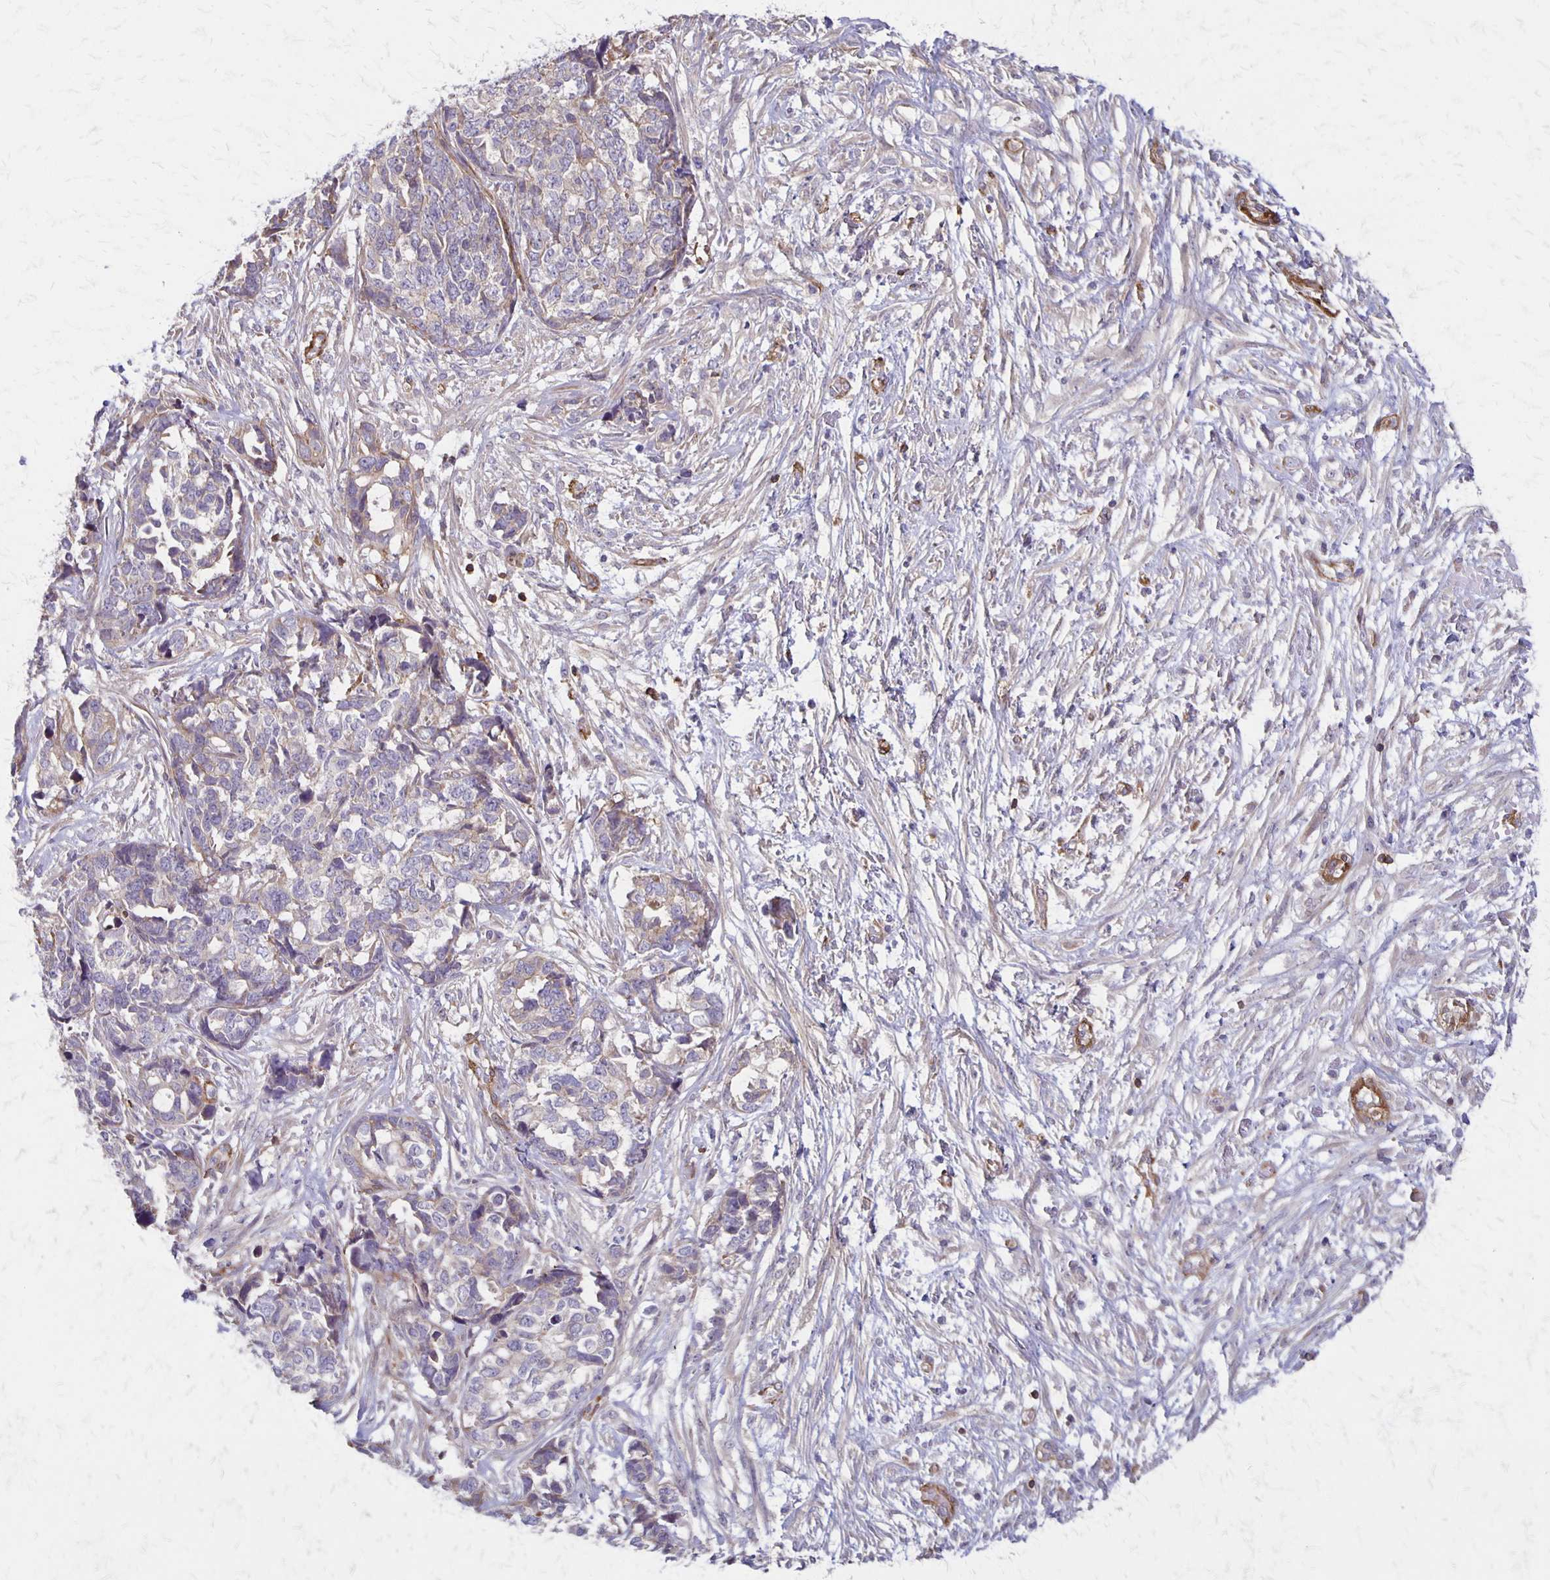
{"staining": {"intensity": "weak", "quantity": "<25%", "location": "cytoplasmic/membranous"}, "tissue": "ovarian cancer", "cell_type": "Tumor cells", "image_type": "cancer", "snomed": [{"axis": "morphology", "description": "Cystadenocarcinoma, serous, NOS"}, {"axis": "topography", "description": "Ovary"}], "caption": "Protein analysis of ovarian cancer demonstrates no significant positivity in tumor cells.", "gene": "SEPTIN5", "patient": {"sex": "female", "age": 69}}